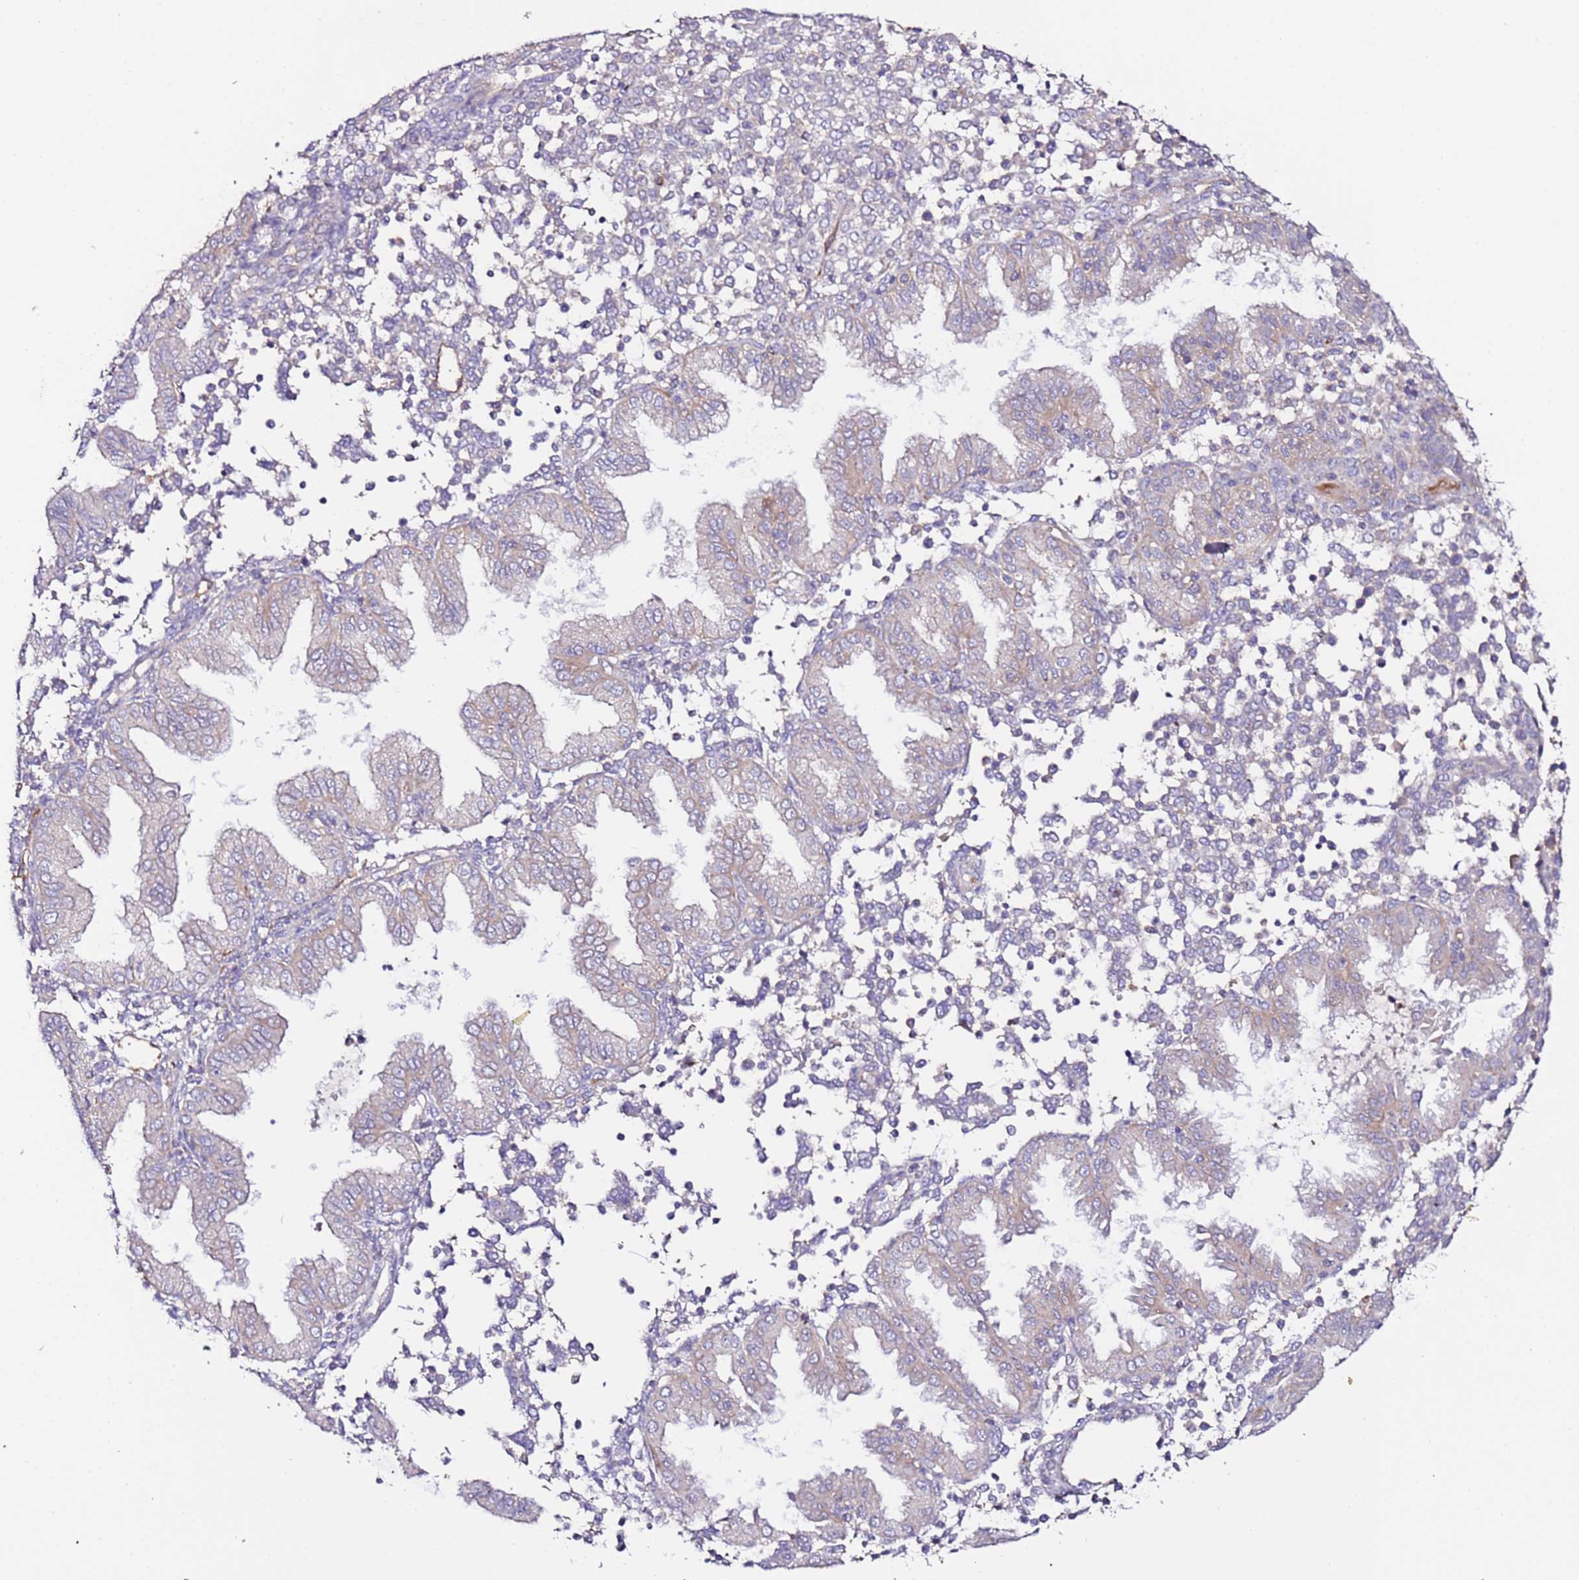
{"staining": {"intensity": "negative", "quantity": "none", "location": "none"}, "tissue": "endometrium", "cell_type": "Cells in endometrial stroma", "image_type": "normal", "snomed": [{"axis": "morphology", "description": "Normal tissue, NOS"}, {"axis": "topography", "description": "Endometrium"}], "caption": "This is an immunohistochemistry image of benign human endometrium. There is no positivity in cells in endometrial stroma.", "gene": "FLVCR1", "patient": {"sex": "female", "age": 53}}